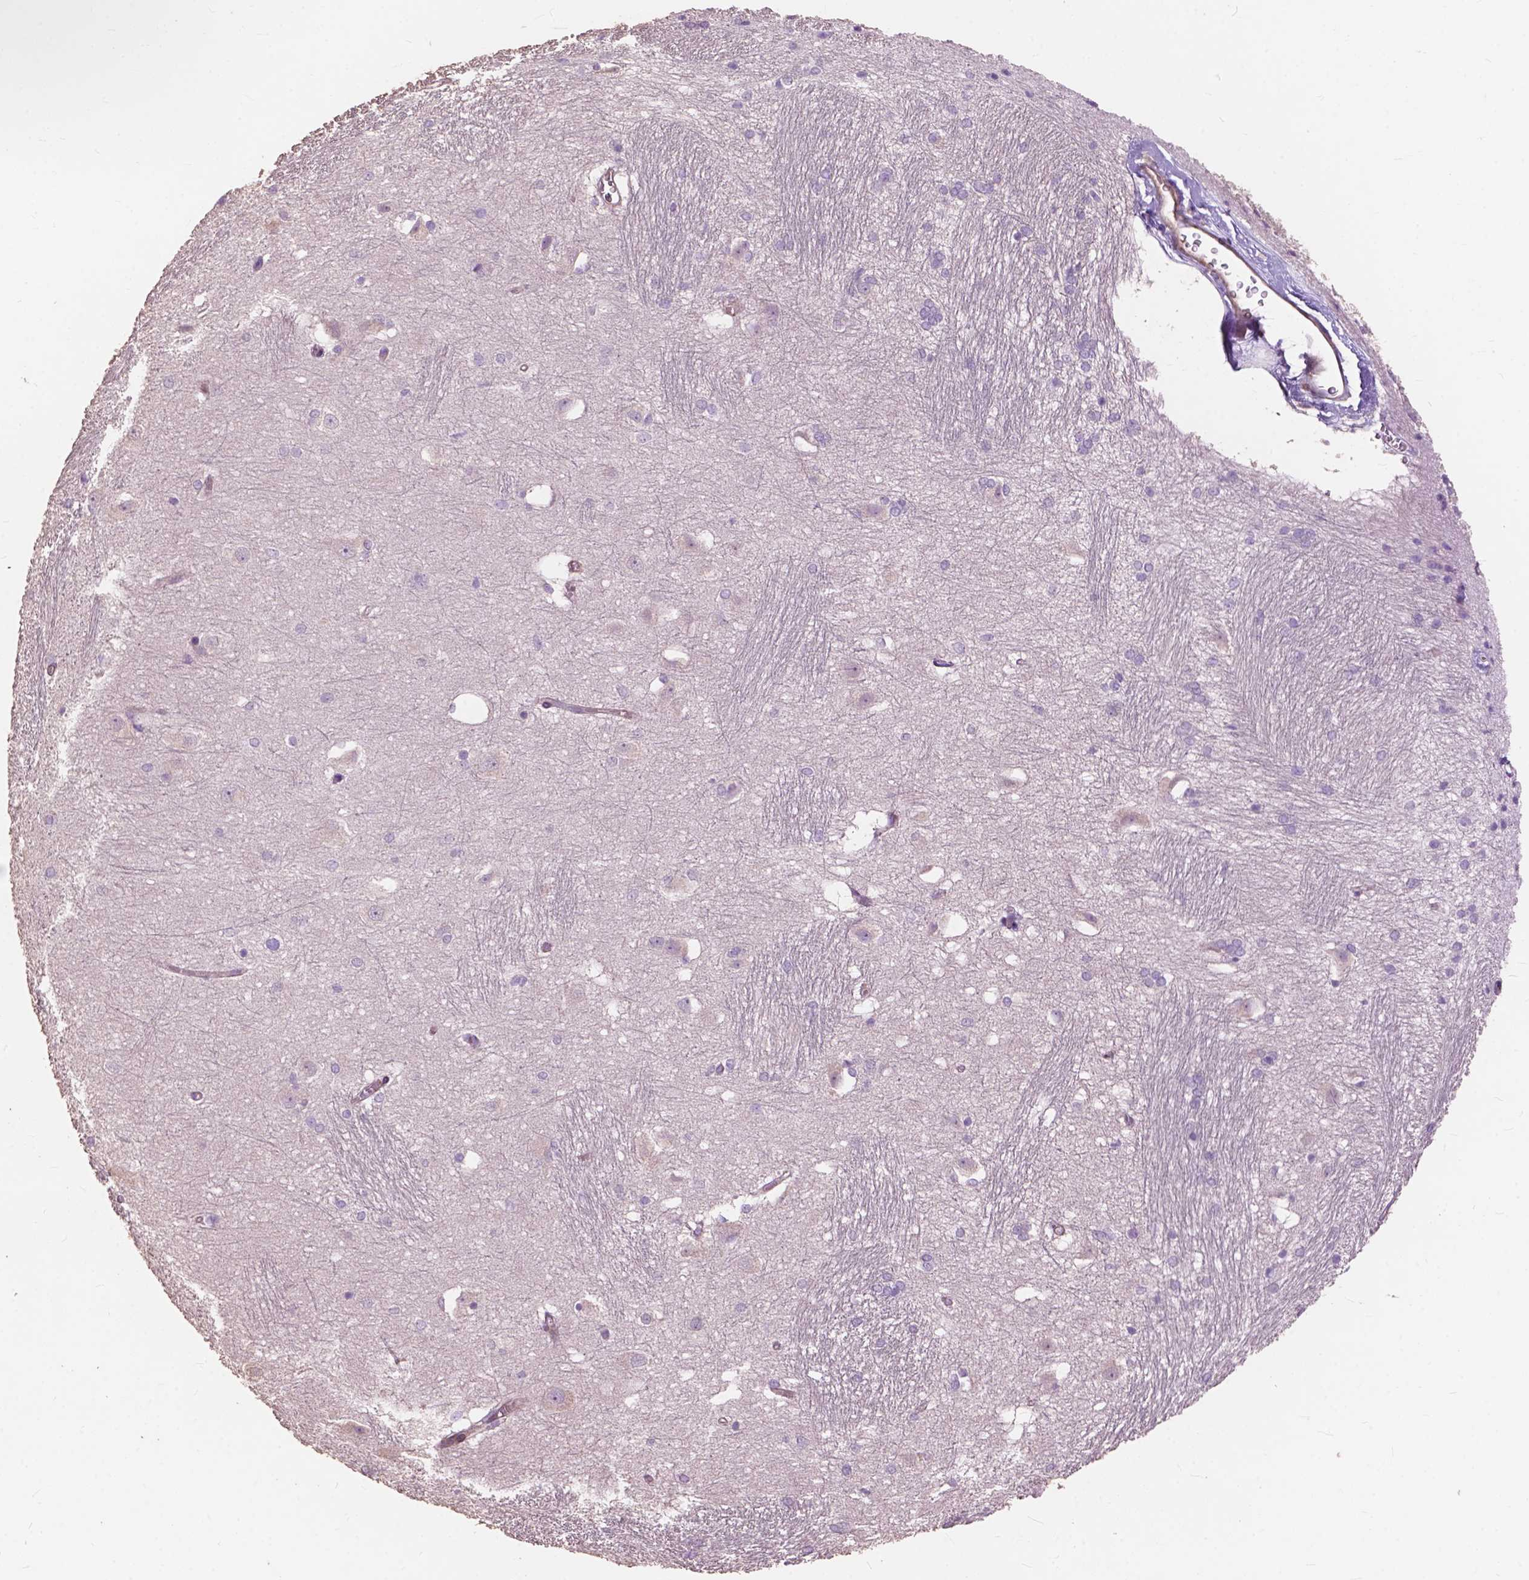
{"staining": {"intensity": "negative", "quantity": "none", "location": "none"}, "tissue": "hippocampus", "cell_type": "Glial cells", "image_type": "normal", "snomed": [{"axis": "morphology", "description": "Normal tissue, NOS"}, {"axis": "topography", "description": "Cerebral cortex"}, {"axis": "topography", "description": "Hippocampus"}], "caption": "High power microscopy histopathology image of an immunohistochemistry (IHC) image of normal hippocampus, revealing no significant staining in glial cells. (DAB immunohistochemistry, high magnification).", "gene": "FNIP1", "patient": {"sex": "female", "age": 19}}